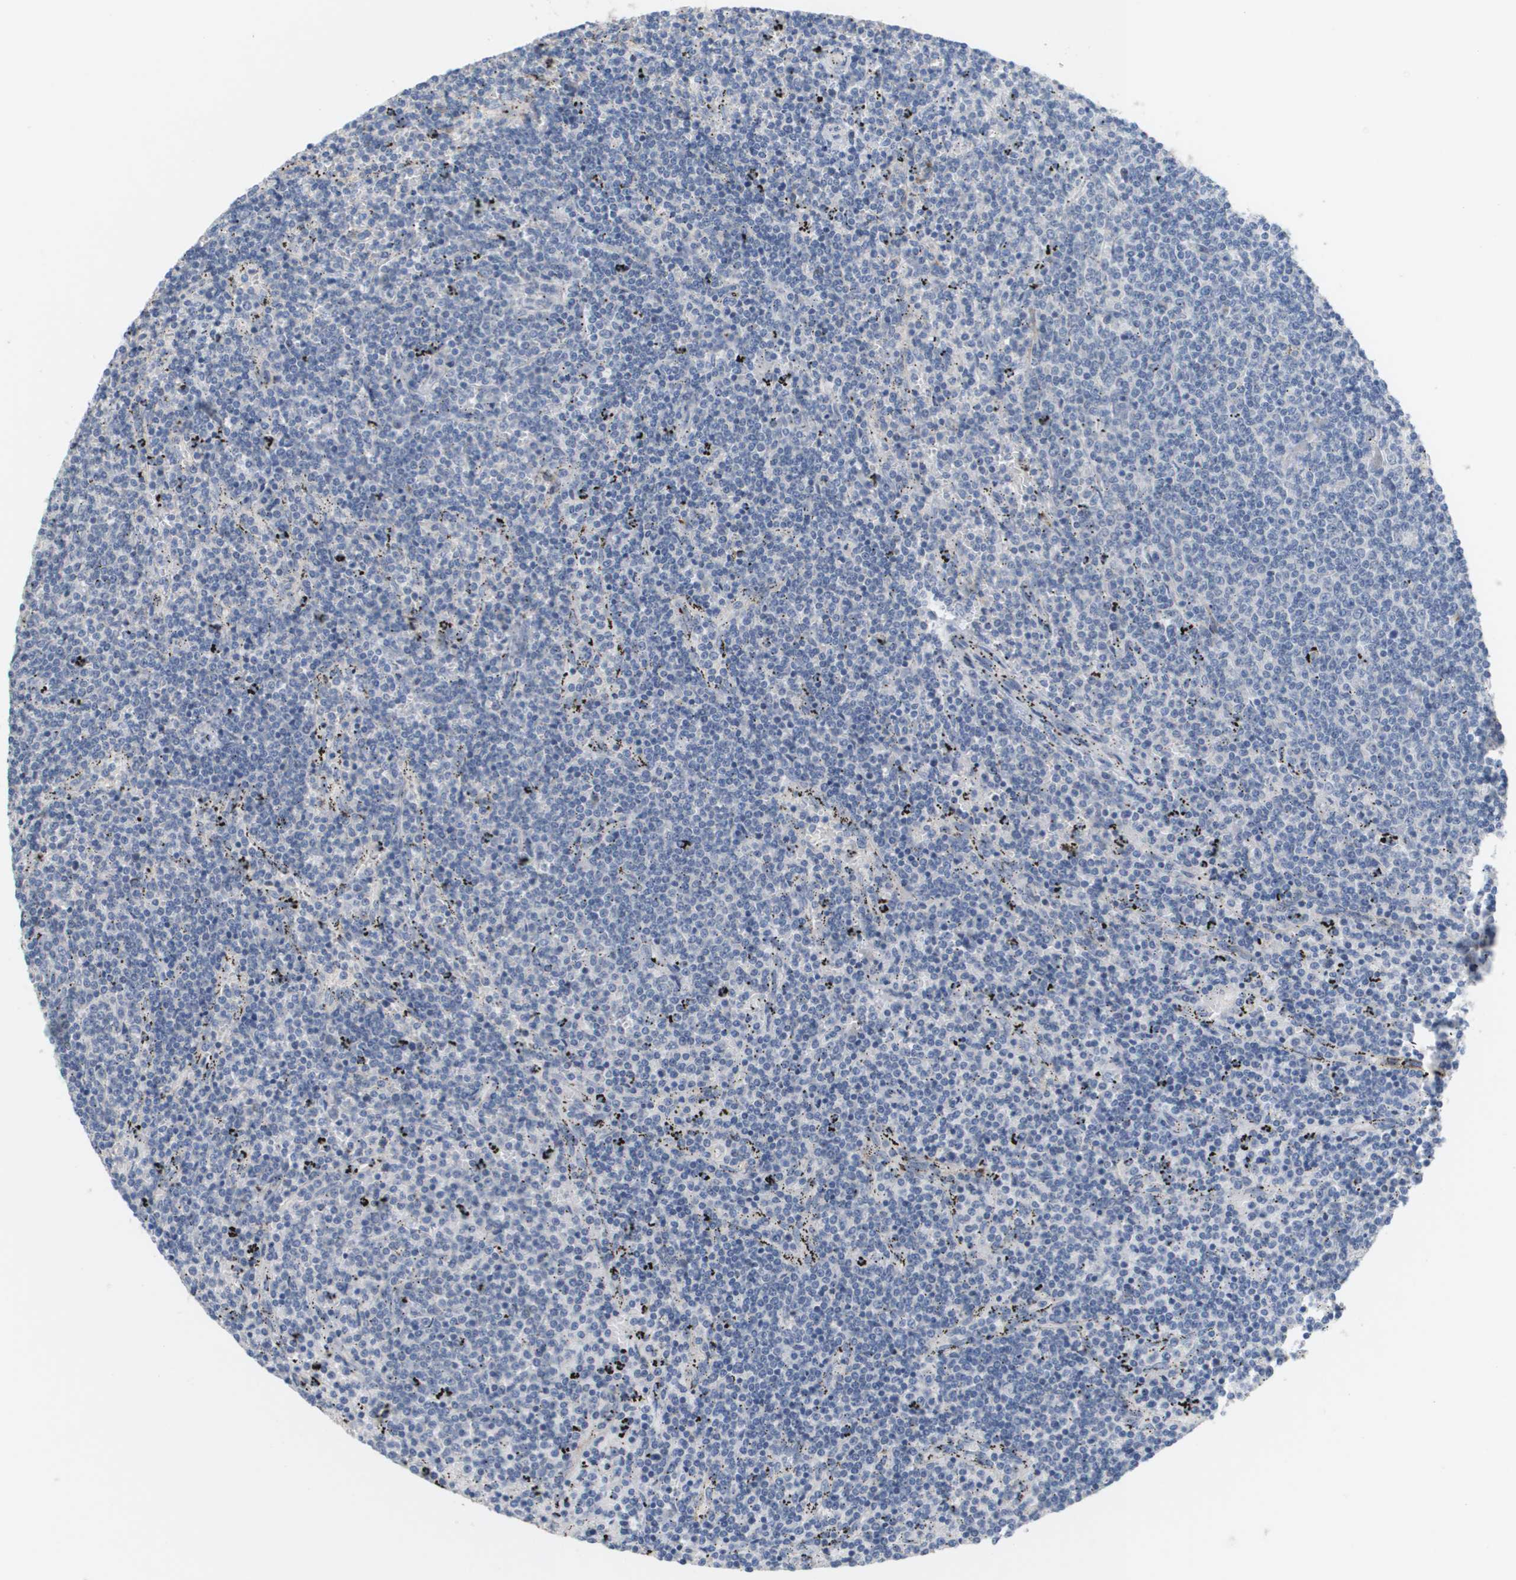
{"staining": {"intensity": "negative", "quantity": "none", "location": "none"}, "tissue": "lymphoma", "cell_type": "Tumor cells", "image_type": "cancer", "snomed": [{"axis": "morphology", "description": "Malignant lymphoma, non-Hodgkin's type, Low grade"}, {"axis": "topography", "description": "Spleen"}], "caption": "The micrograph displays no staining of tumor cells in lymphoma. (DAB (3,3'-diaminobenzidine) immunohistochemistry (IHC) visualized using brightfield microscopy, high magnification).", "gene": "ANGPT2", "patient": {"sex": "female", "age": 50}}